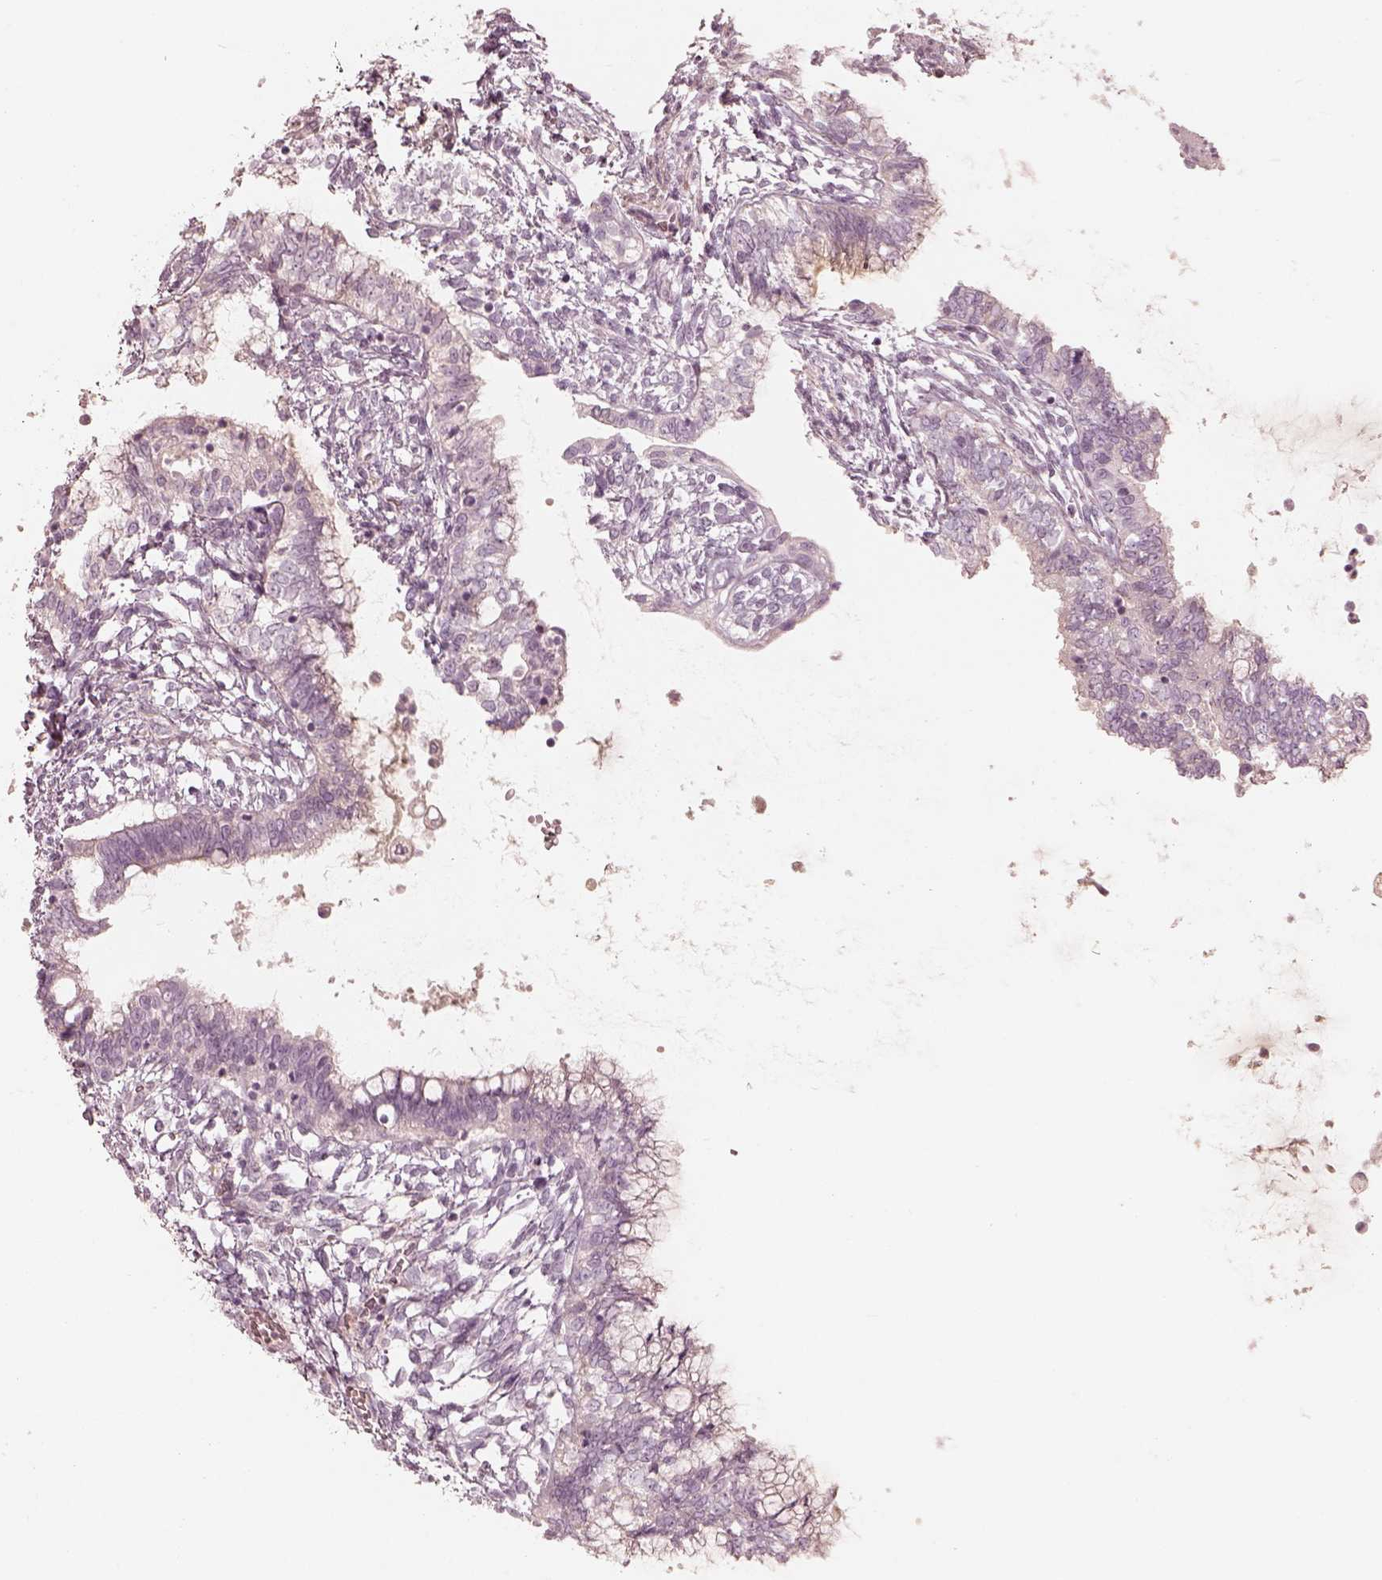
{"staining": {"intensity": "negative", "quantity": "none", "location": "none"}, "tissue": "testis cancer", "cell_type": "Tumor cells", "image_type": "cancer", "snomed": [{"axis": "morphology", "description": "Carcinoma, Embryonal, NOS"}, {"axis": "topography", "description": "Testis"}], "caption": "A high-resolution photomicrograph shows immunohistochemistry staining of testis embryonal carcinoma, which shows no significant staining in tumor cells. Nuclei are stained in blue.", "gene": "KCNJ9", "patient": {"sex": "male", "age": 37}}